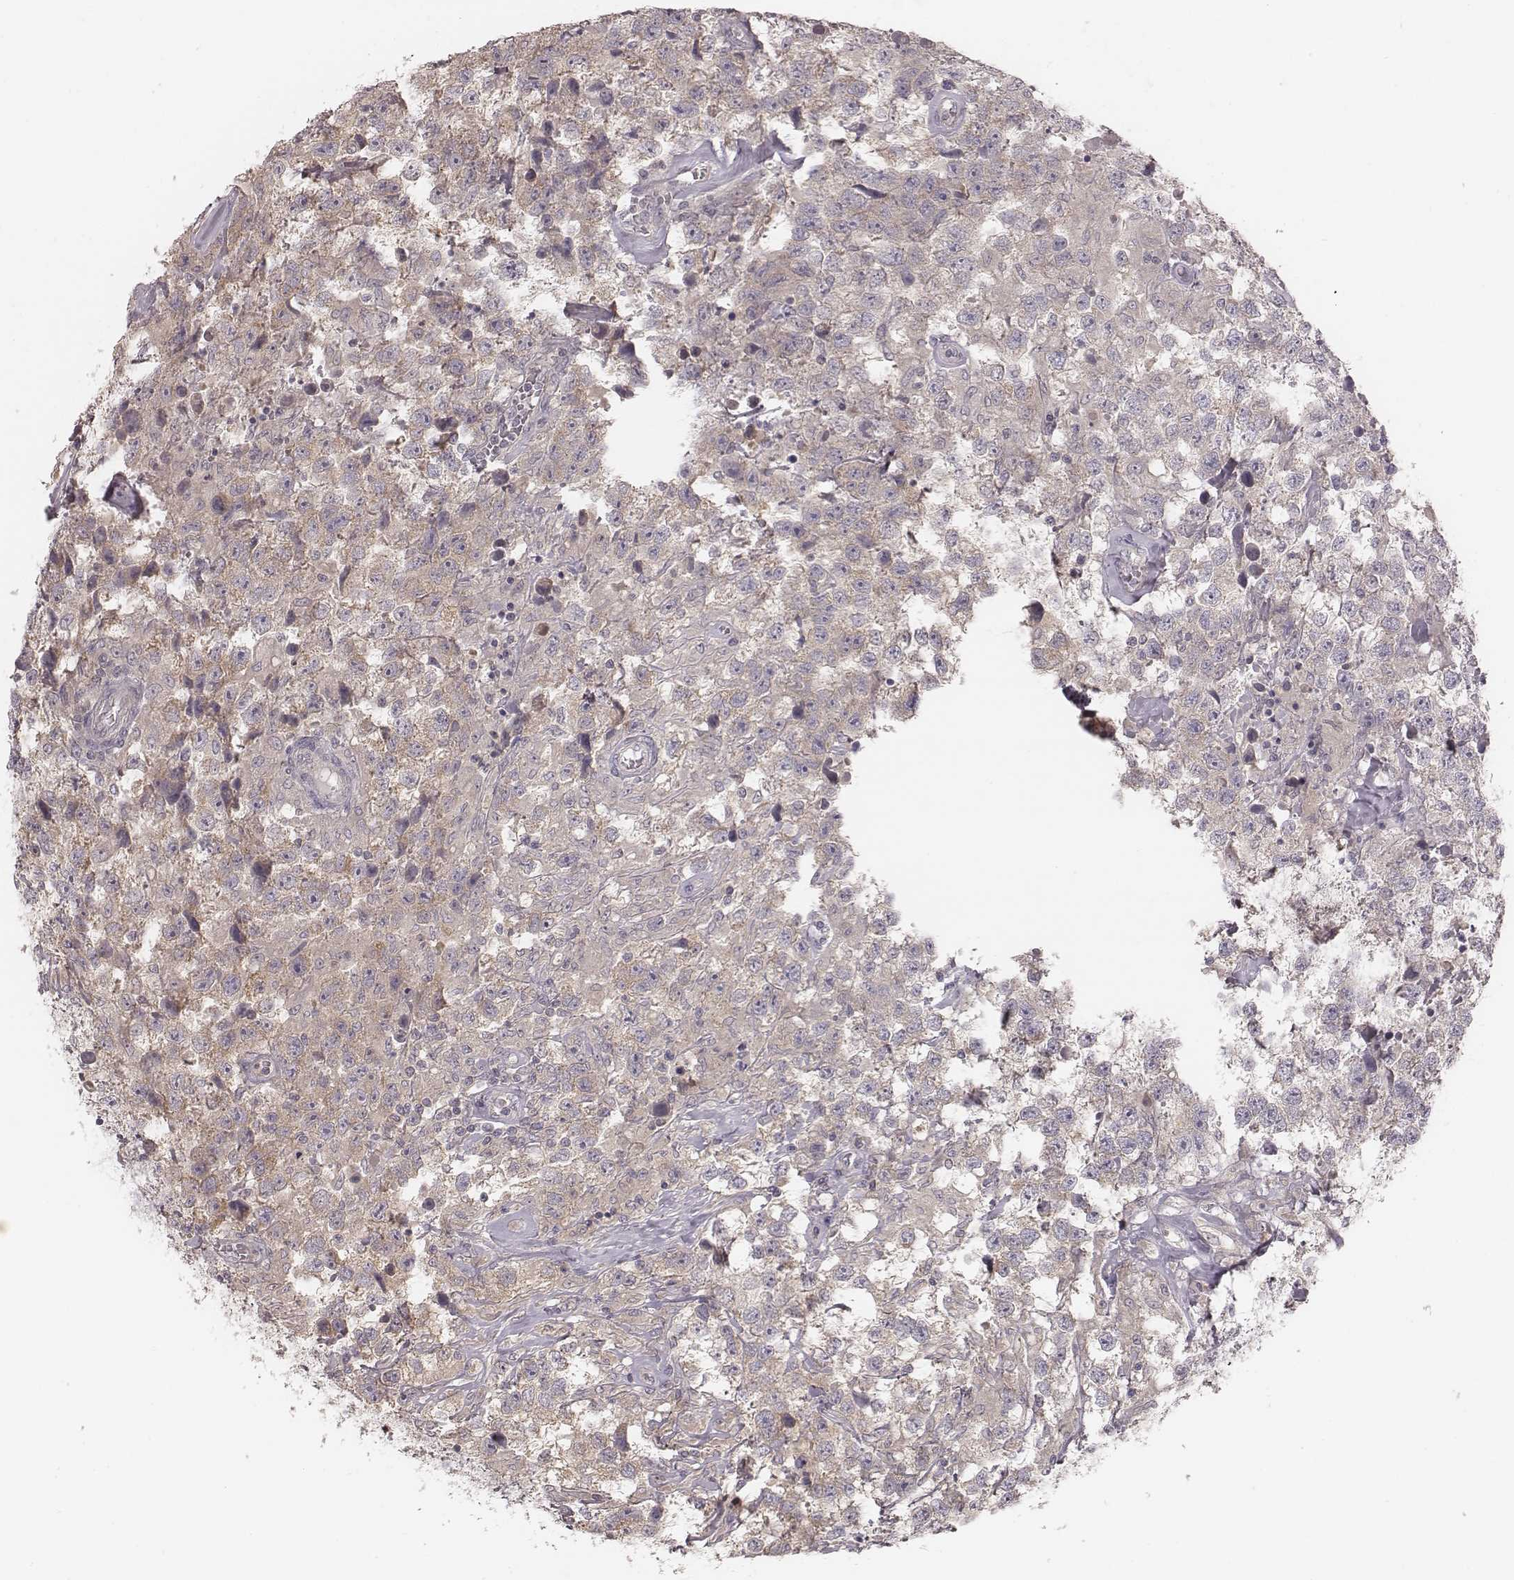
{"staining": {"intensity": "weak", "quantity": ">75%", "location": "cytoplasmic/membranous"}, "tissue": "testis cancer", "cell_type": "Tumor cells", "image_type": "cancer", "snomed": [{"axis": "morphology", "description": "Seminoma, NOS"}, {"axis": "topography", "description": "Testis"}], "caption": "Immunohistochemical staining of human testis cancer shows low levels of weak cytoplasmic/membranous staining in approximately >75% of tumor cells.", "gene": "TDRD5", "patient": {"sex": "male", "age": 43}}